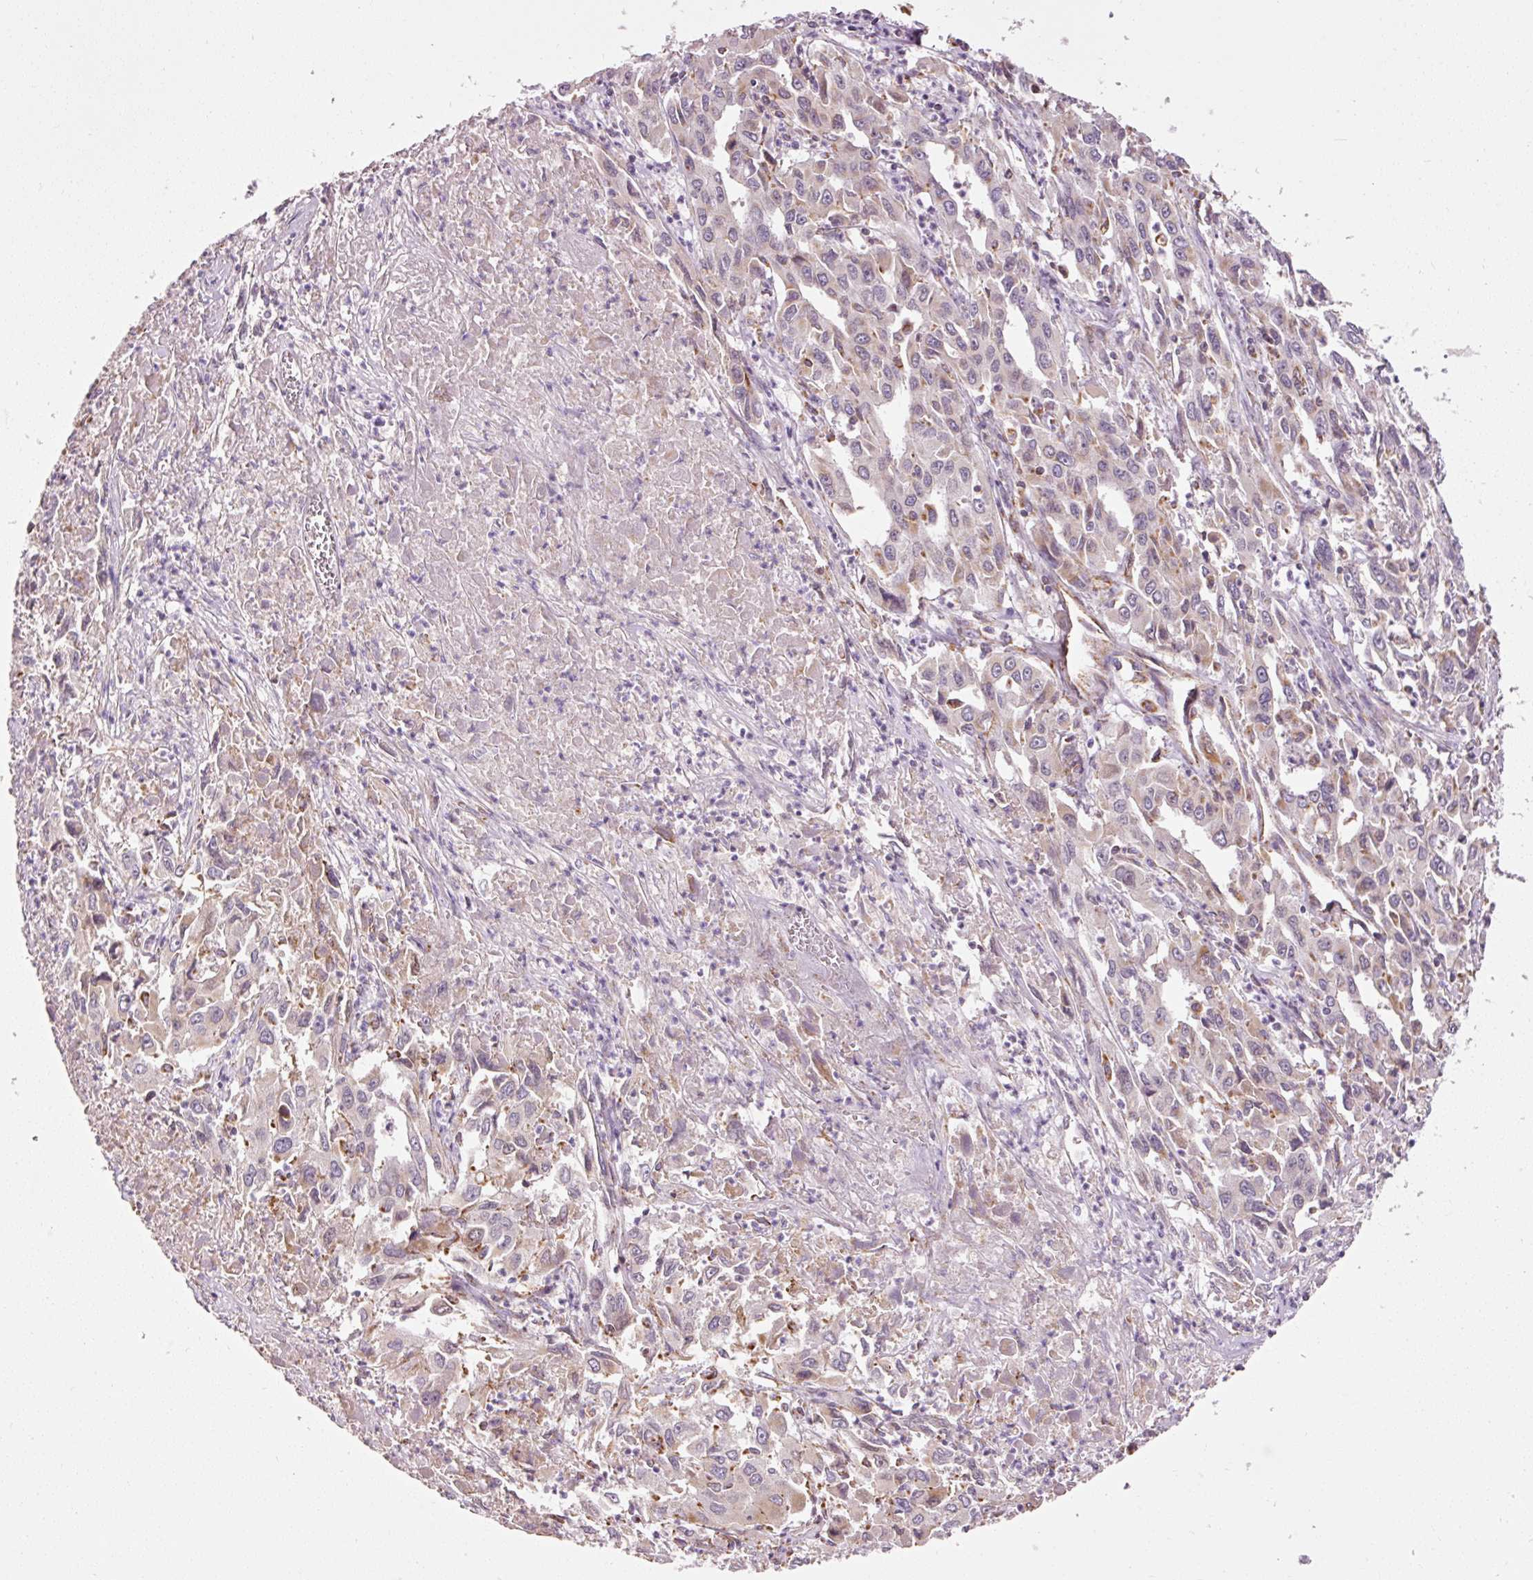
{"staining": {"intensity": "weak", "quantity": "<25%", "location": "cytoplasmic/membranous"}, "tissue": "liver cancer", "cell_type": "Tumor cells", "image_type": "cancer", "snomed": [{"axis": "morphology", "description": "Carcinoma, Hepatocellular, NOS"}, {"axis": "topography", "description": "Liver"}], "caption": "This is an immunohistochemistry micrograph of human liver hepatocellular carcinoma. There is no expression in tumor cells.", "gene": "NDUFB4", "patient": {"sex": "male", "age": 63}}